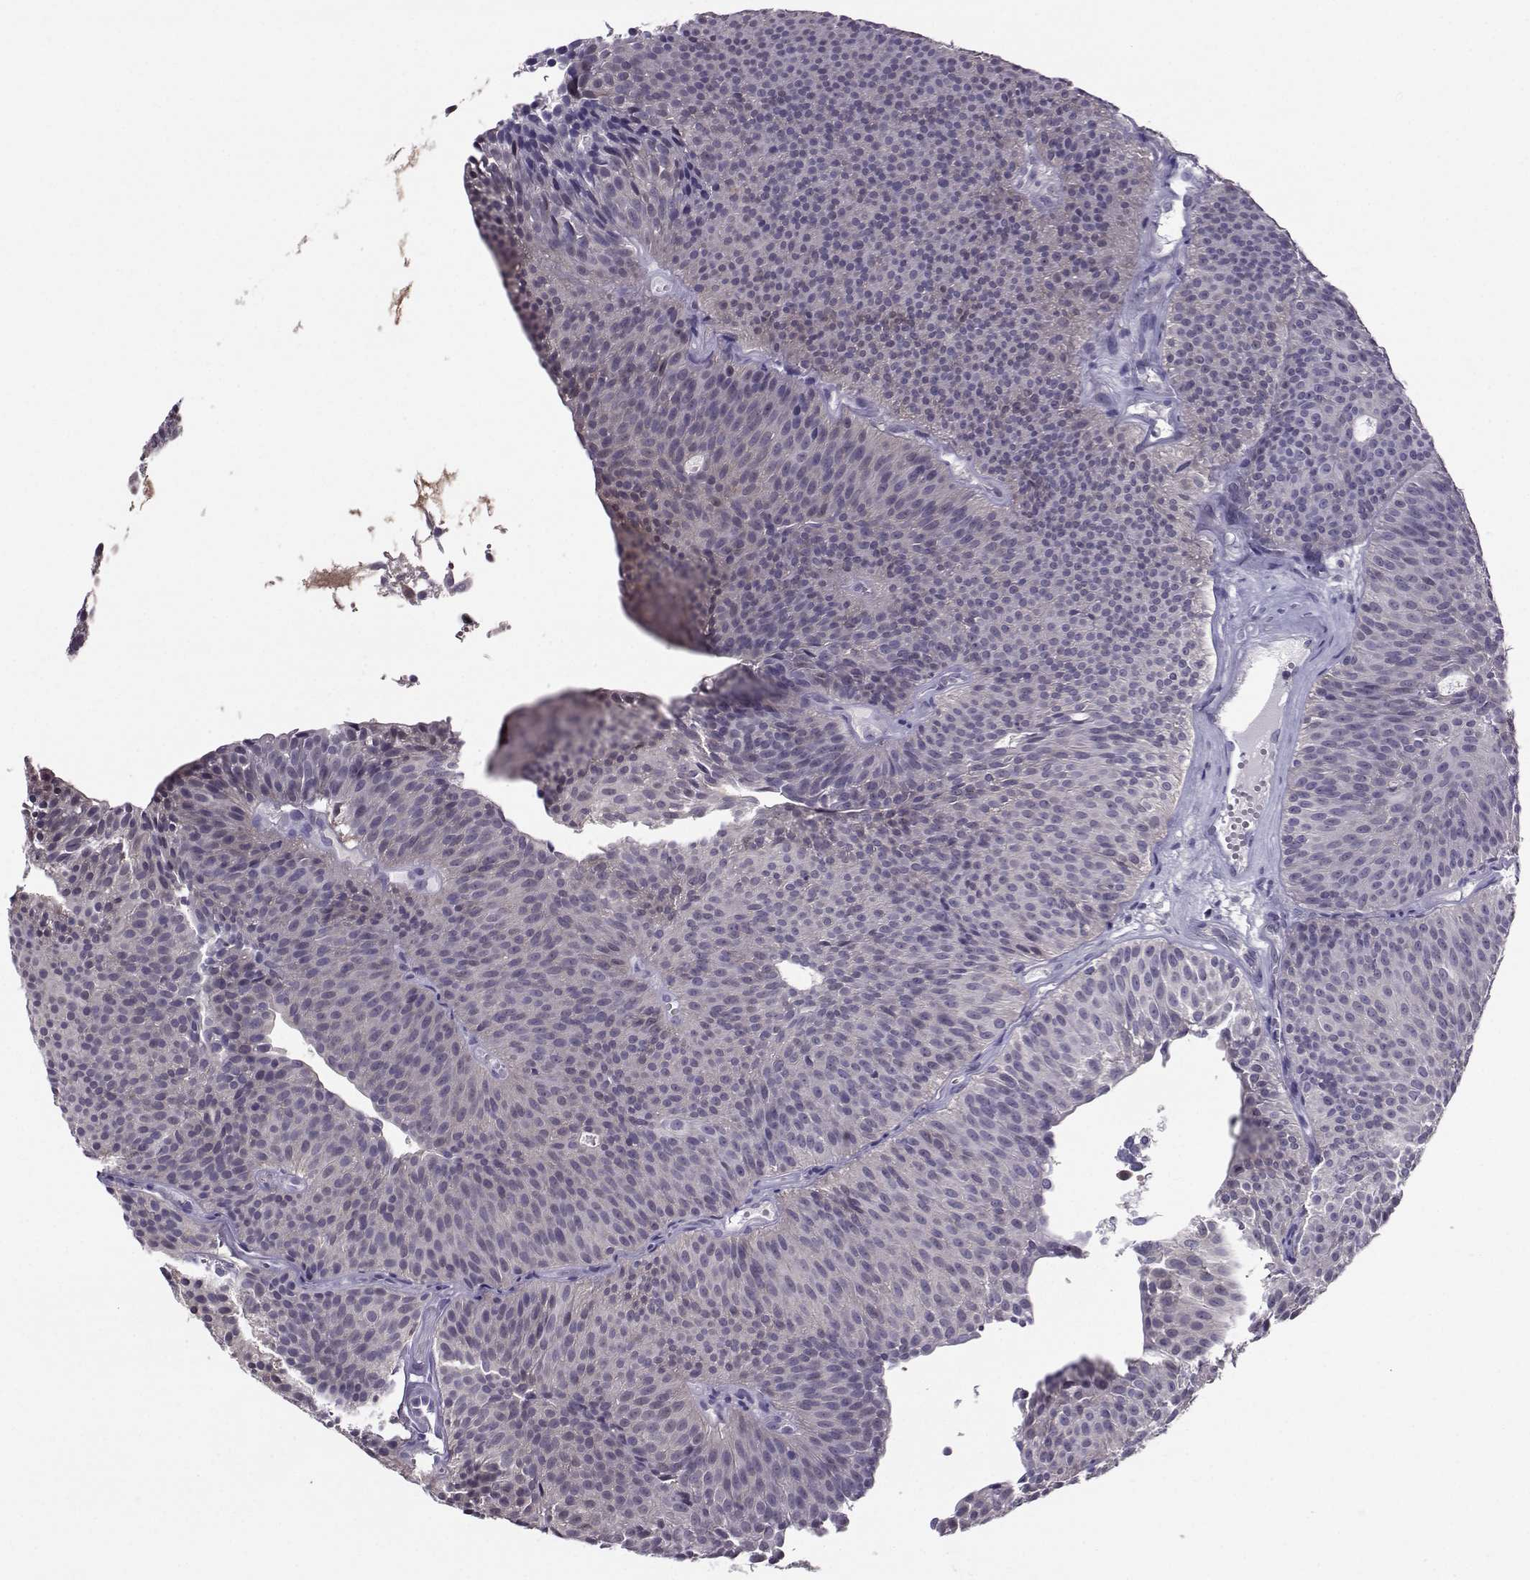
{"staining": {"intensity": "negative", "quantity": "none", "location": "none"}, "tissue": "urothelial cancer", "cell_type": "Tumor cells", "image_type": "cancer", "snomed": [{"axis": "morphology", "description": "Urothelial carcinoma, Low grade"}, {"axis": "topography", "description": "Urinary bladder"}], "caption": "Low-grade urothelial carcinoma was stained to show a protein in brown. There is no significant expression in tumor cells. (DAB immunohistochemistry with hematoxylin counter stain).", "gene": "PGK1", "patient": {"sex": "male", "age": 63}}